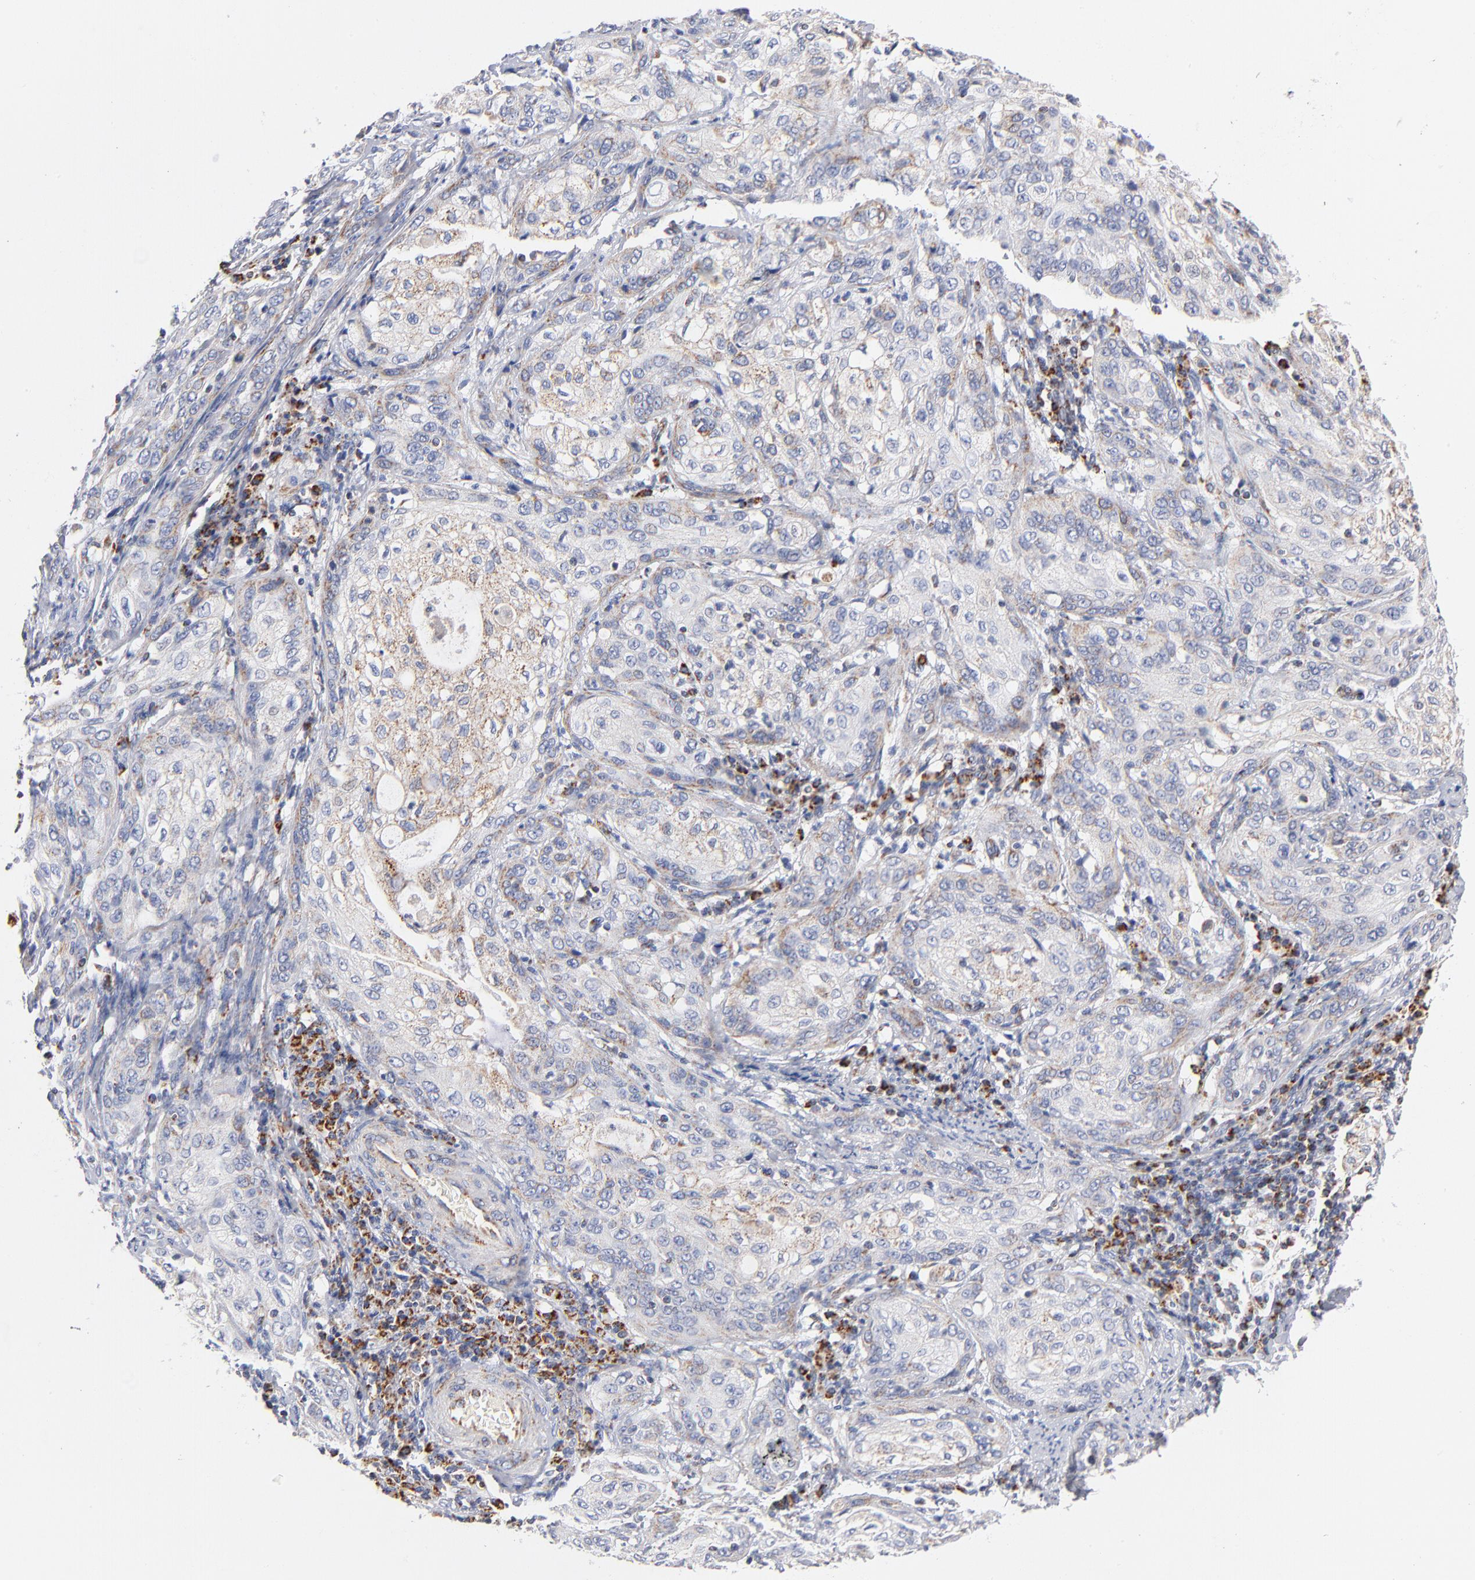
{"staining": {"intensity": "weak", "quantity": "25%-75%", "location": "cytoplasmic/membranous"}, "tissue": "cervical cancer", "cell_type": "Tumor cells", "image_type": "cancer", "snomed": [{"axis": "morphology", "description": "Squamous cell carcinoma, NOS"}, {"axis": "topography", "description": "Cervix"}], "caption": "Human cervical cancer stained with a brown dye displays weak cytoplasmic/membranous positive expression in about 25%-75% of tumor cells.", "gene": "DLAT", "patient": {"sex": "female", "age": 41}}